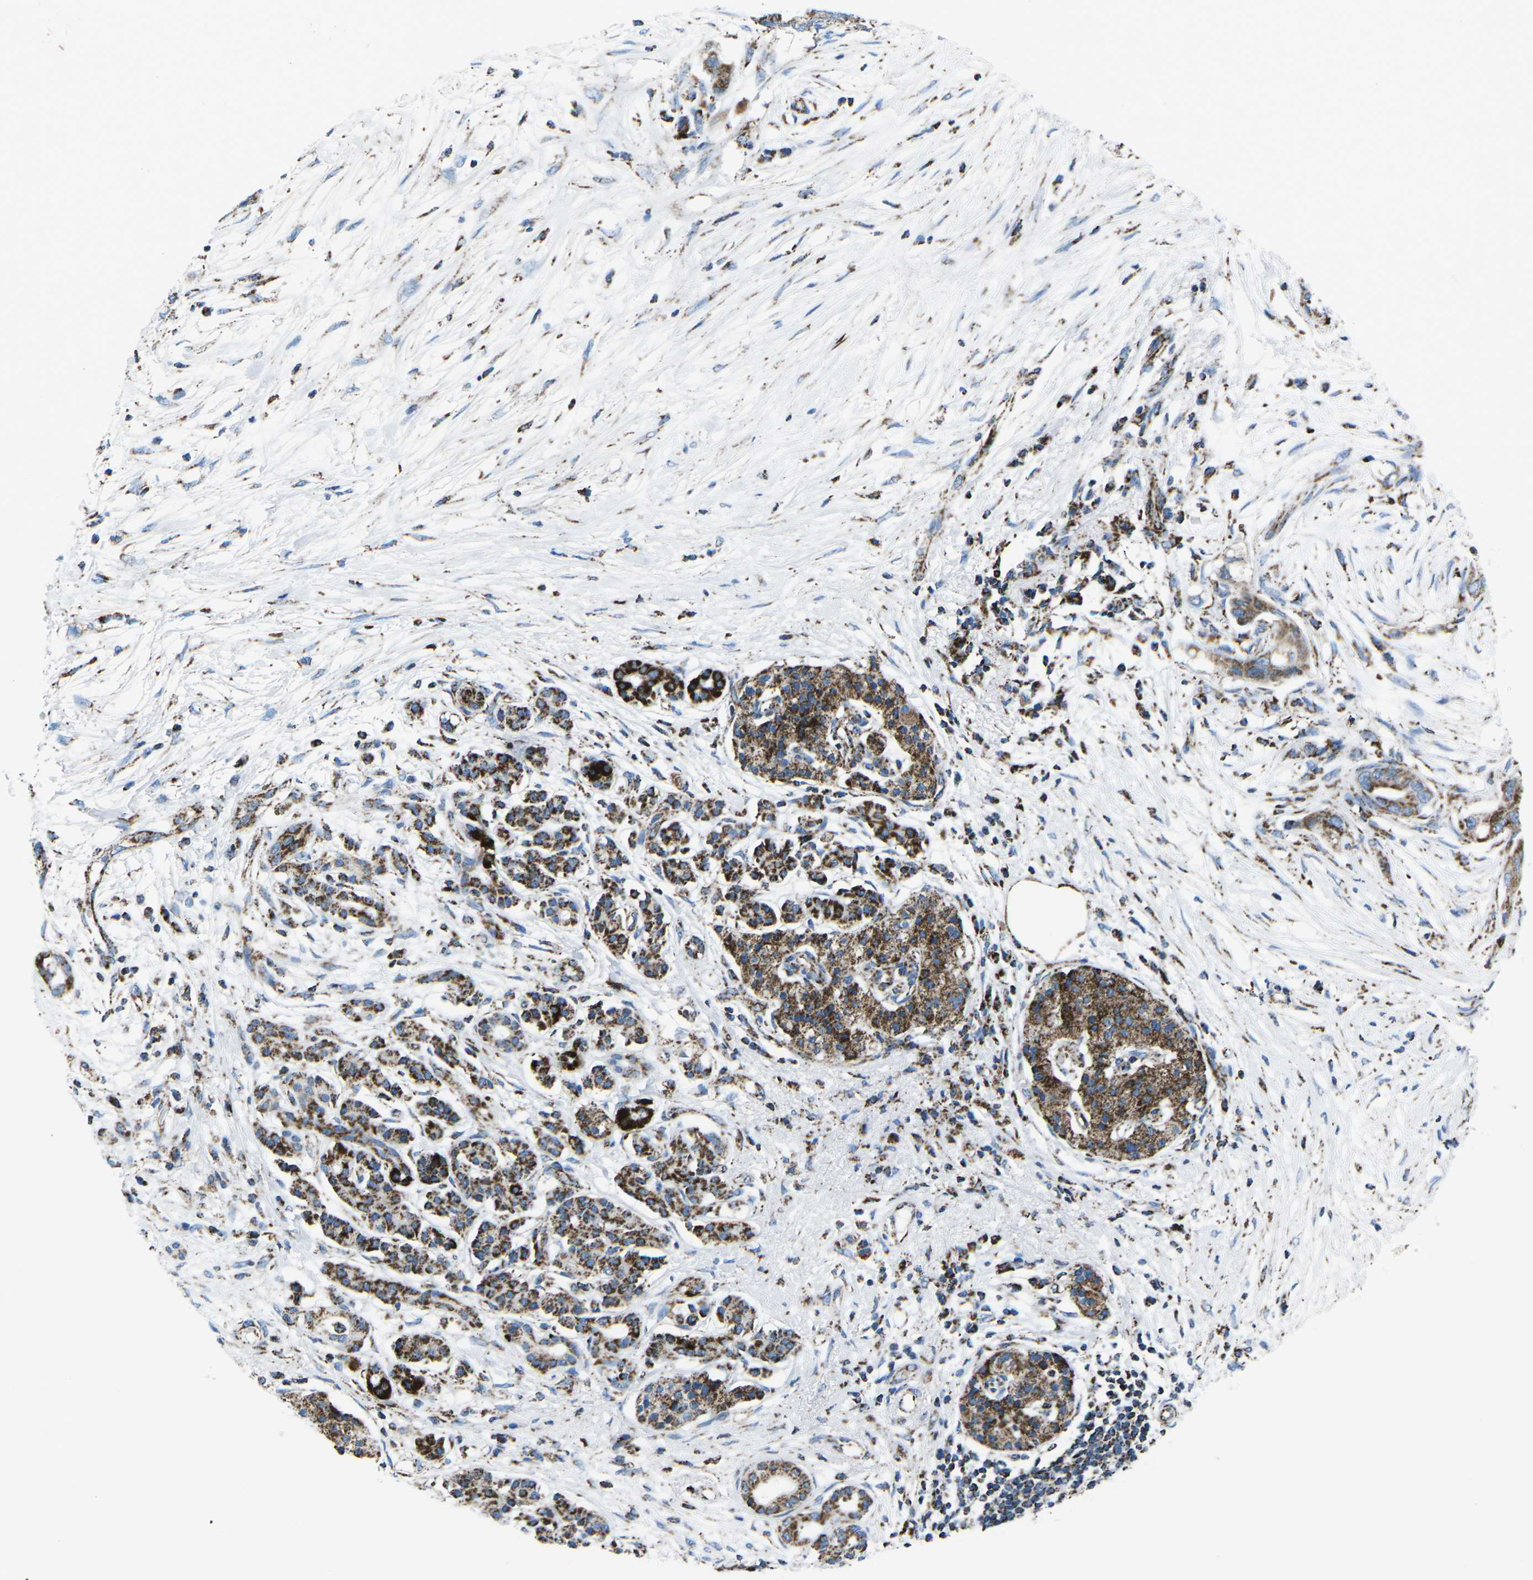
{"staining": {"intensity": "strong", "quantity": "25%-75%", "location": "cytoplasmic/membranous"}, "tissue": "pancreatic cancer", "cell_type": "Tumor cells", "image_type": "cancer", "snomed": [{"axis": "morphology", "description": "Adenocarcinoma, NOS"}, {"axis": "topography", "description": "Pancreas"}], "caption": "Immunohistochemistry (IHC) (DAB) staining of pancreatic cancer shows strong cytoplasmic/membranous protein positivity in approximately 25%-75% of tumor cells.", "gene": "MT-CO2", "patient": {"sex": "male", "age": 77}}